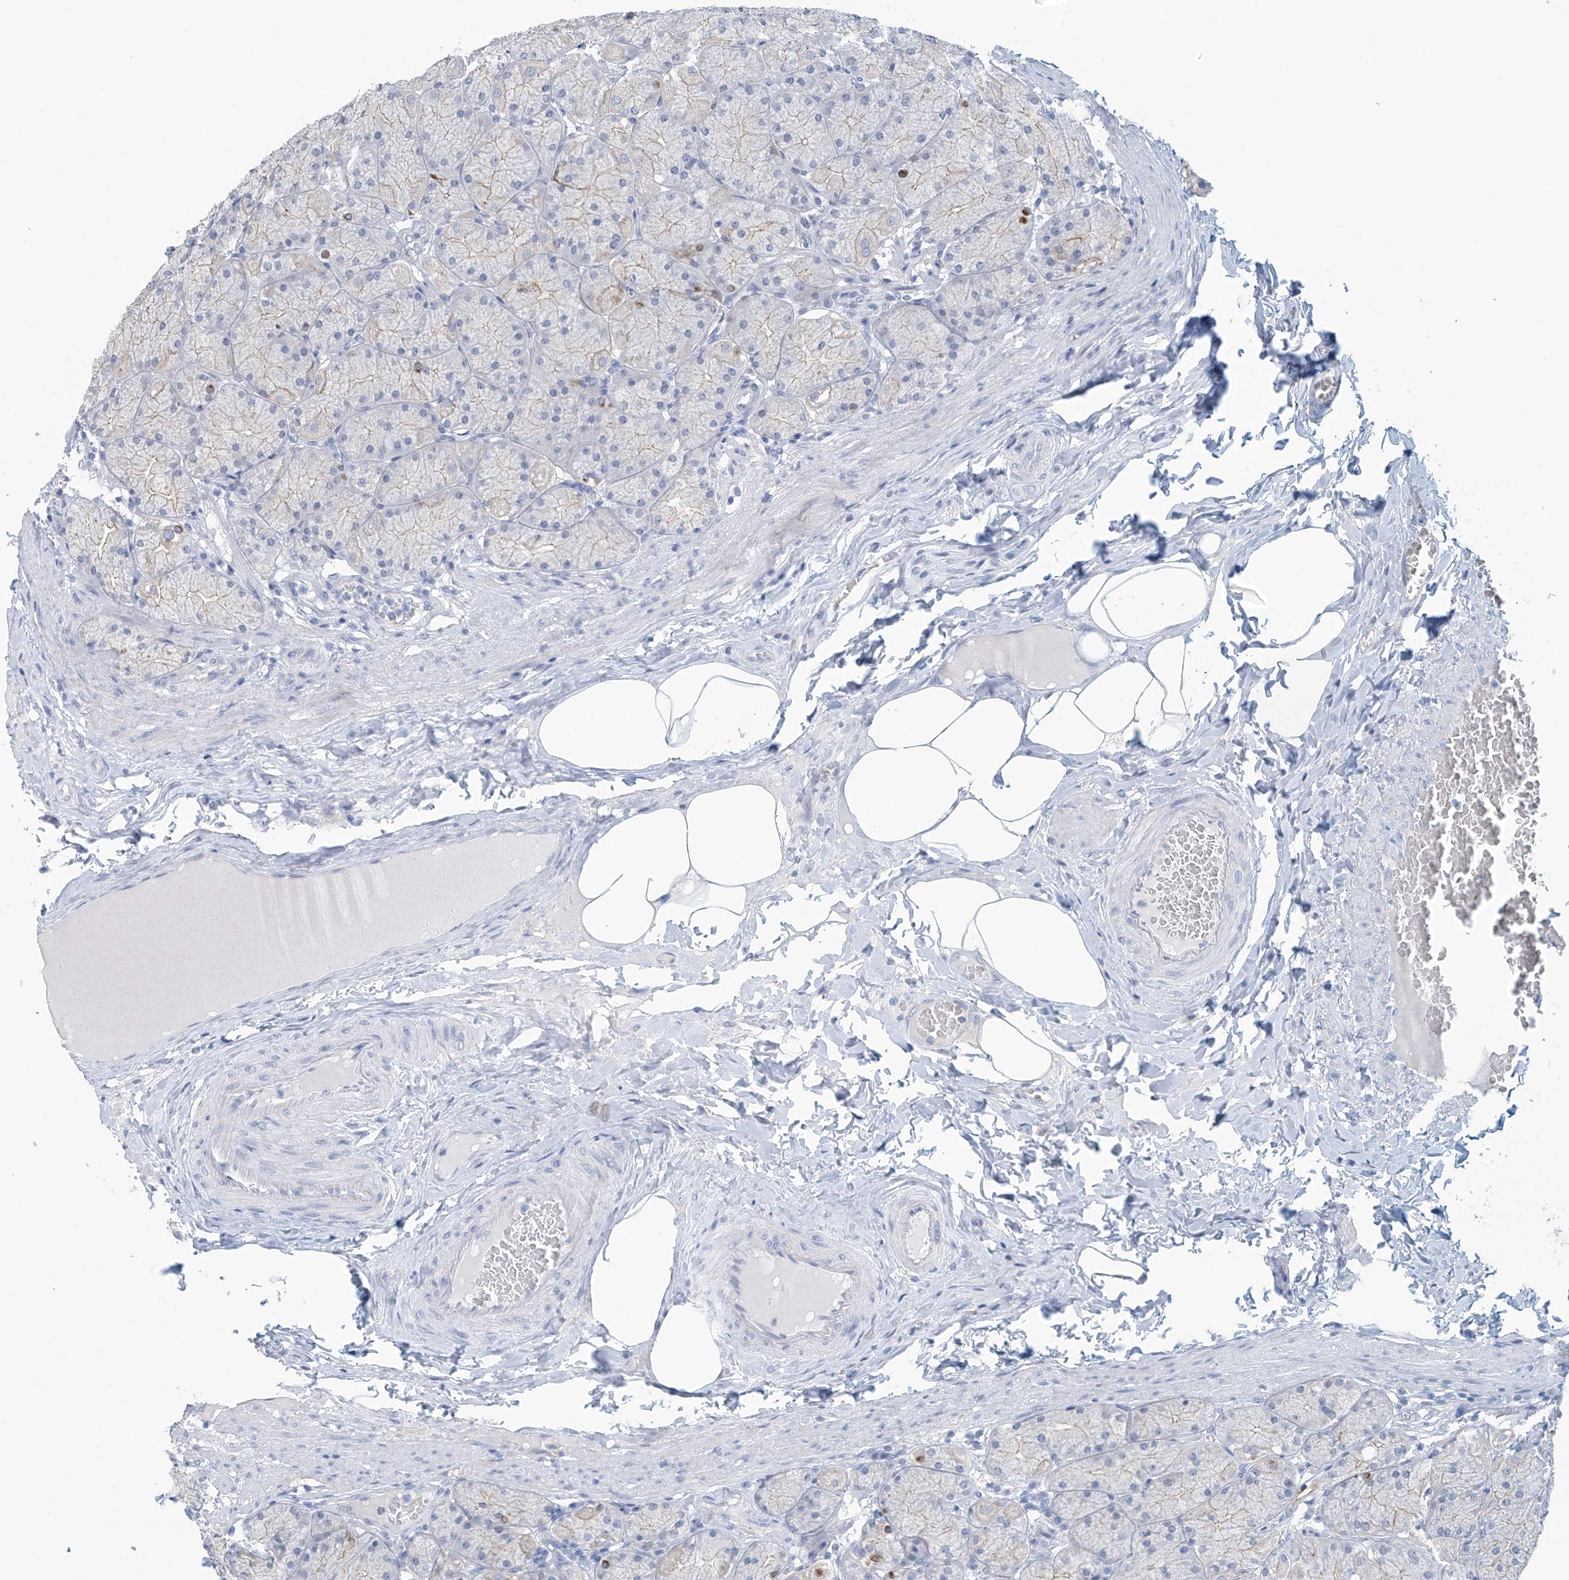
{"staining": {"intensity": "weak", "quantity": "25%-75%", "location": "cytoplasmic/membranous"}, "tissue": "stomach", "cell_type": "Glandular cells", "image_type": "normal", "snomed": [{"axis": "morphology", "description": "Normal tissue, NOS"}, {"axis": "topography", "description": "Stomach, upper"}], "caption": "An IHC photomicrograph of benign tissue is shown. Protein staining in brown shows weak cytoplasmic/membranous positivity in stomach within glandular cells.", "gene": "DSP", "patient": {"sex": "female", "age": 56}}